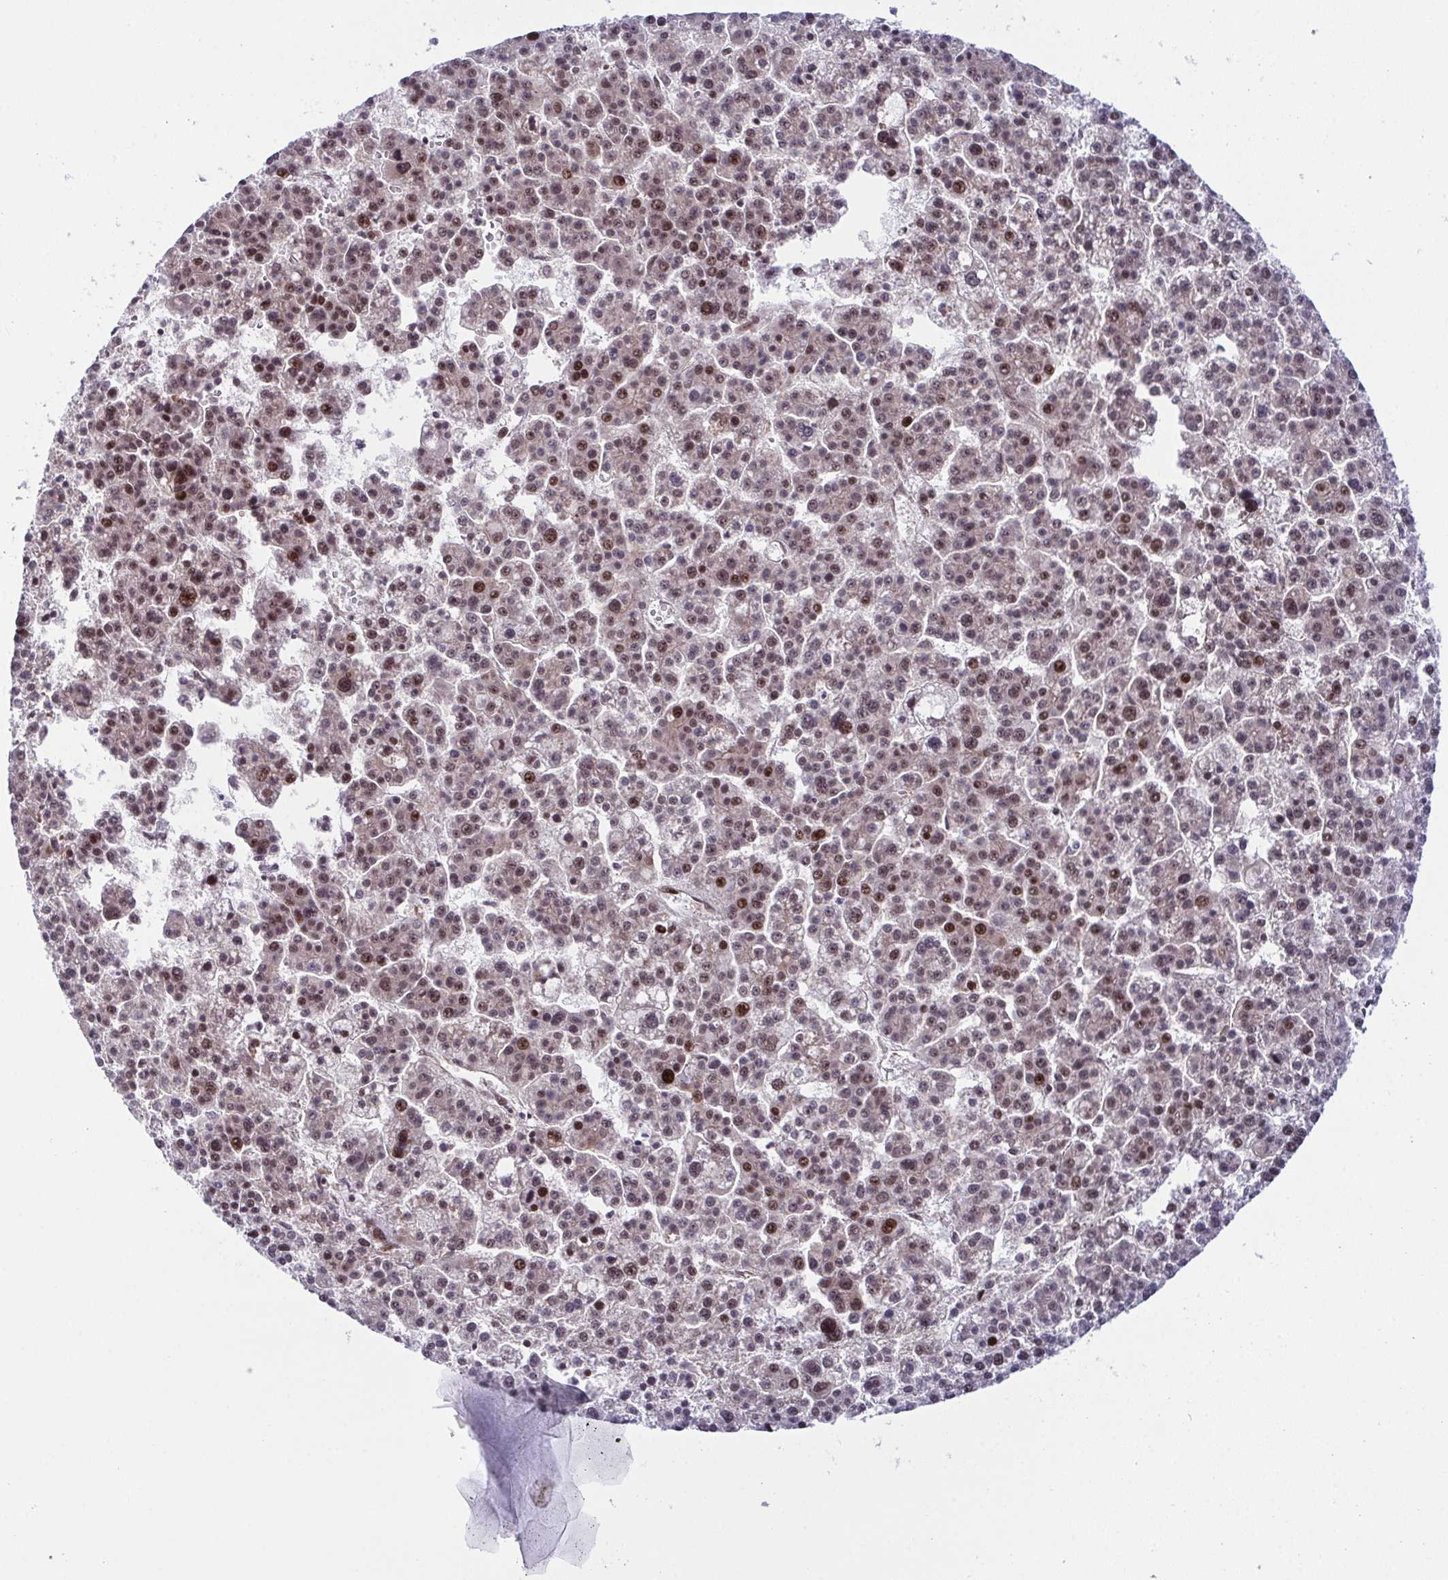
{"staining": {"intensity": "moderate", "quantity": ">75%", "location": "nuclear"}, "tissue": "liver cancer", "cell_type": "Tumor cells", "image_type": "cancer", "snomed": [{"axis": "morphology", "description": "Carcinoma, Hepatocellular, NOS"}, {"axis": "topography", "description": "Liver"}], "caption": "Protein expression by immunohistochemistry (IHC) demonstrates moderate nuclear positivity in about >75% of tumor cells in liver hepatocellular carcinoma.", "gene": "DNAJB1", "patient": {"sex": "female", "age": 58}}